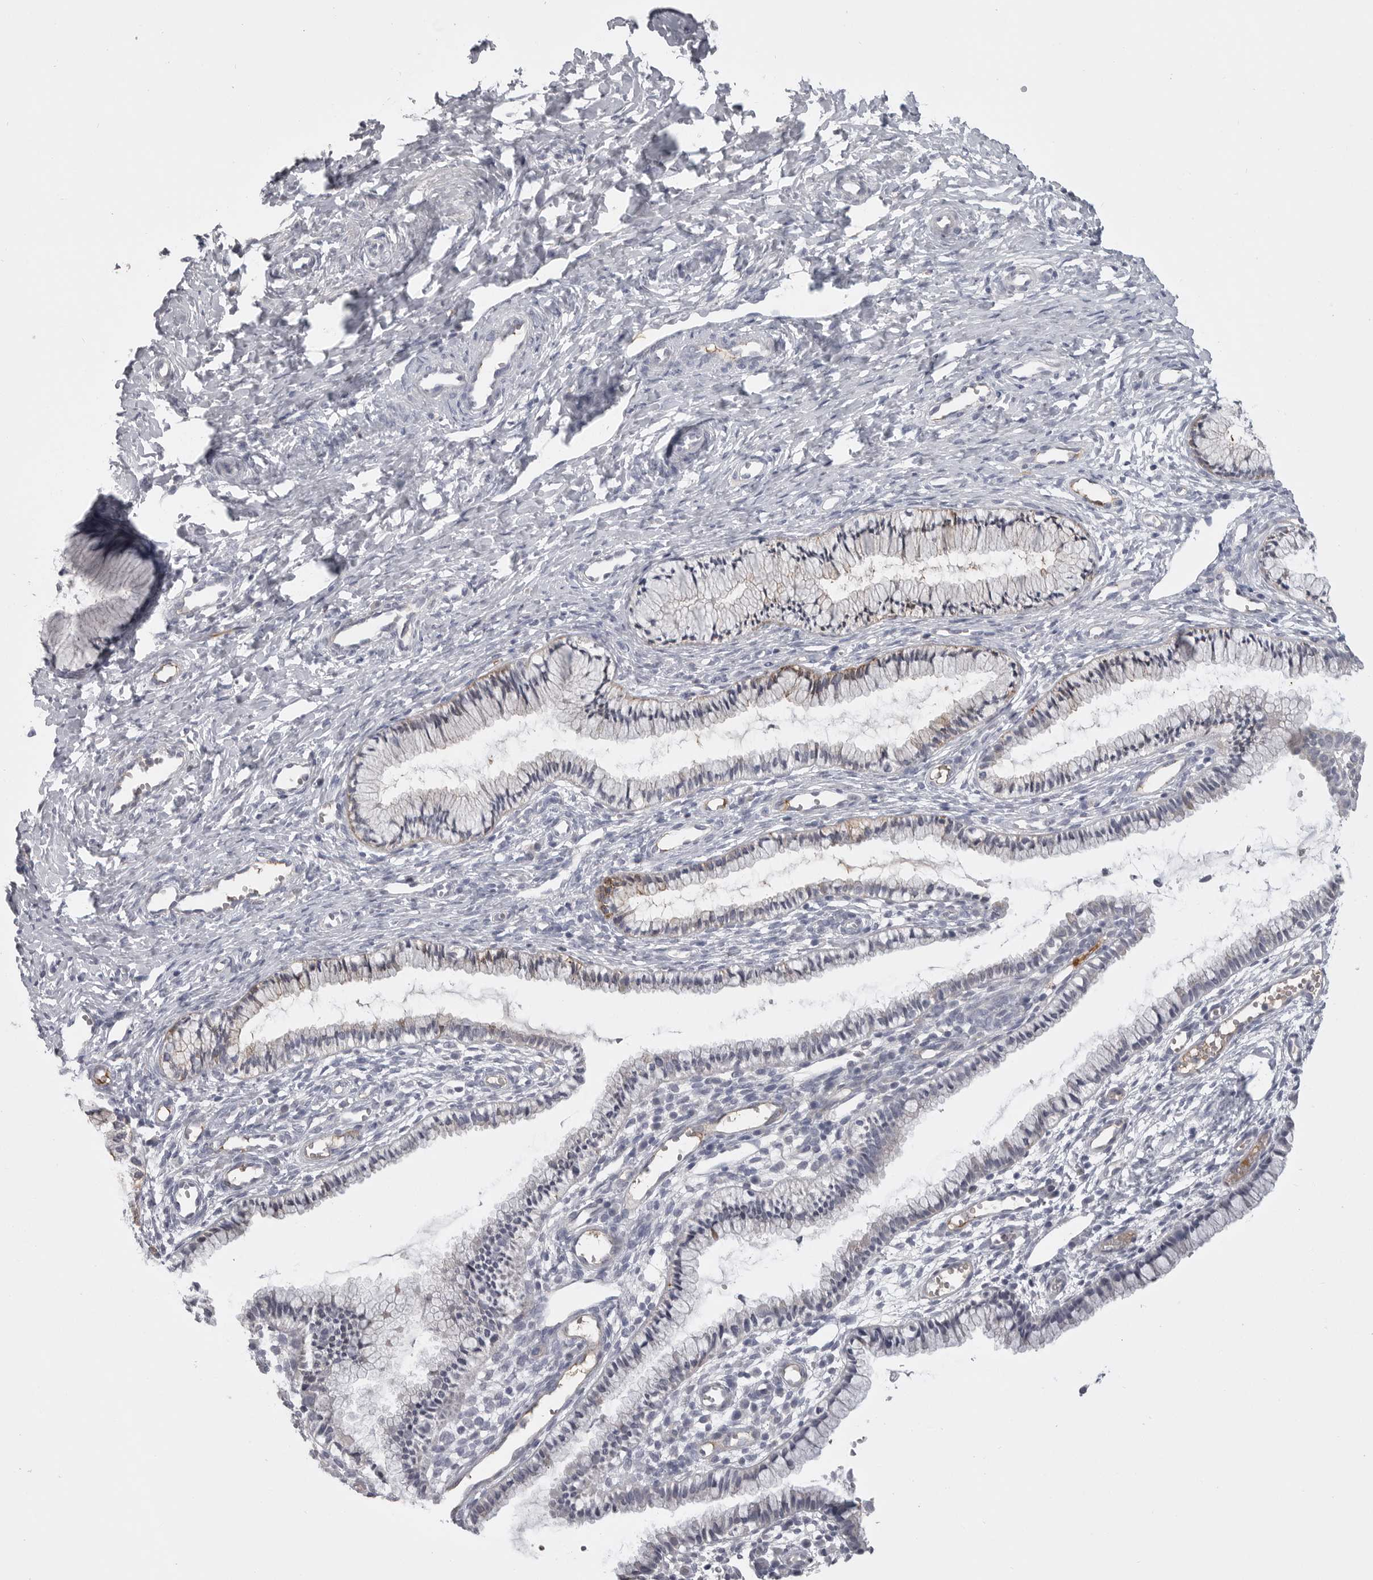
{"staining": {"intensity": "negative", "quantity": "none", "location": "none"}, "tissue": "cervix", "cell_type": "Glandular cells", "image_type": "normal", "snomed": [{"axis": "morphology", "description": "Normal tissue, NOS"}, {"axis": "topography", "description": "Cervix"}], "caption": "This photomicrograph is of benign cervix stained with immunohistochemistry to label a protein in brown with the nuclei are counter-stained blue. There is no positivity in glandular cells.", "gene": "SERPING1", "patient": {"sex": "female", "age": 27}}